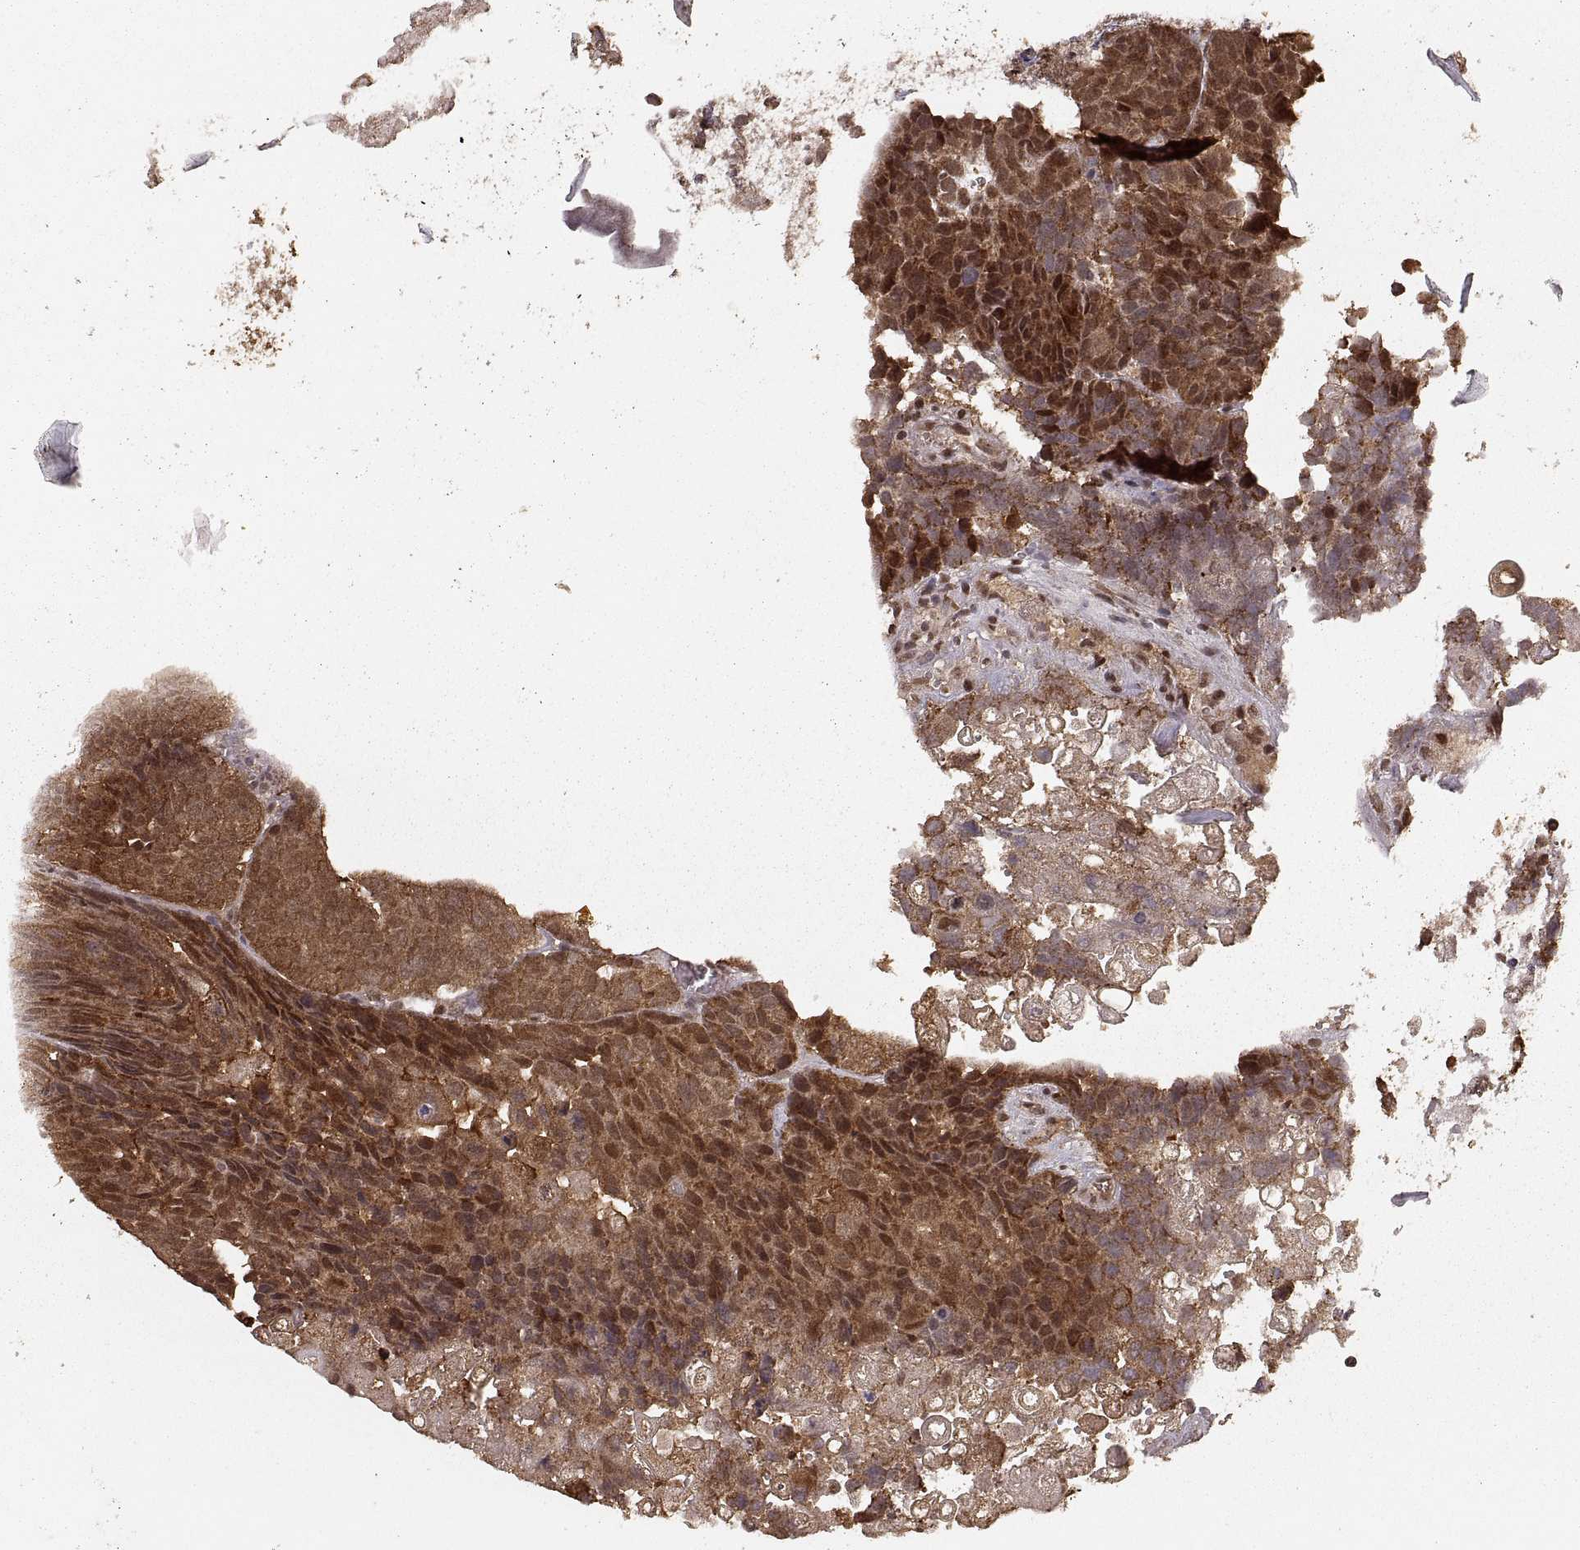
{"staining": {"intensity": "strong", "quantity": ">75%", "location": "cytoplasmic/membranous,nuclear"}, "tissue": "urothelial cancer", "cell_type": "Tumor cells", "image_type": "cancer", "snomed": [{"axis": "morphology", "description": "Urothelial carcinoma, Low grade"}, {"axis": "topography", "description": "Urinary bladder"}], "caption": "Immunohistochemical staining of human low-grade urothelial carcinoma displays strong cytoplasmic/membranous and nuclear protein staining in approximately >75% of tumor cells.", "gene": "RFT1", "patient": {"sex": "female", "age": 62}}